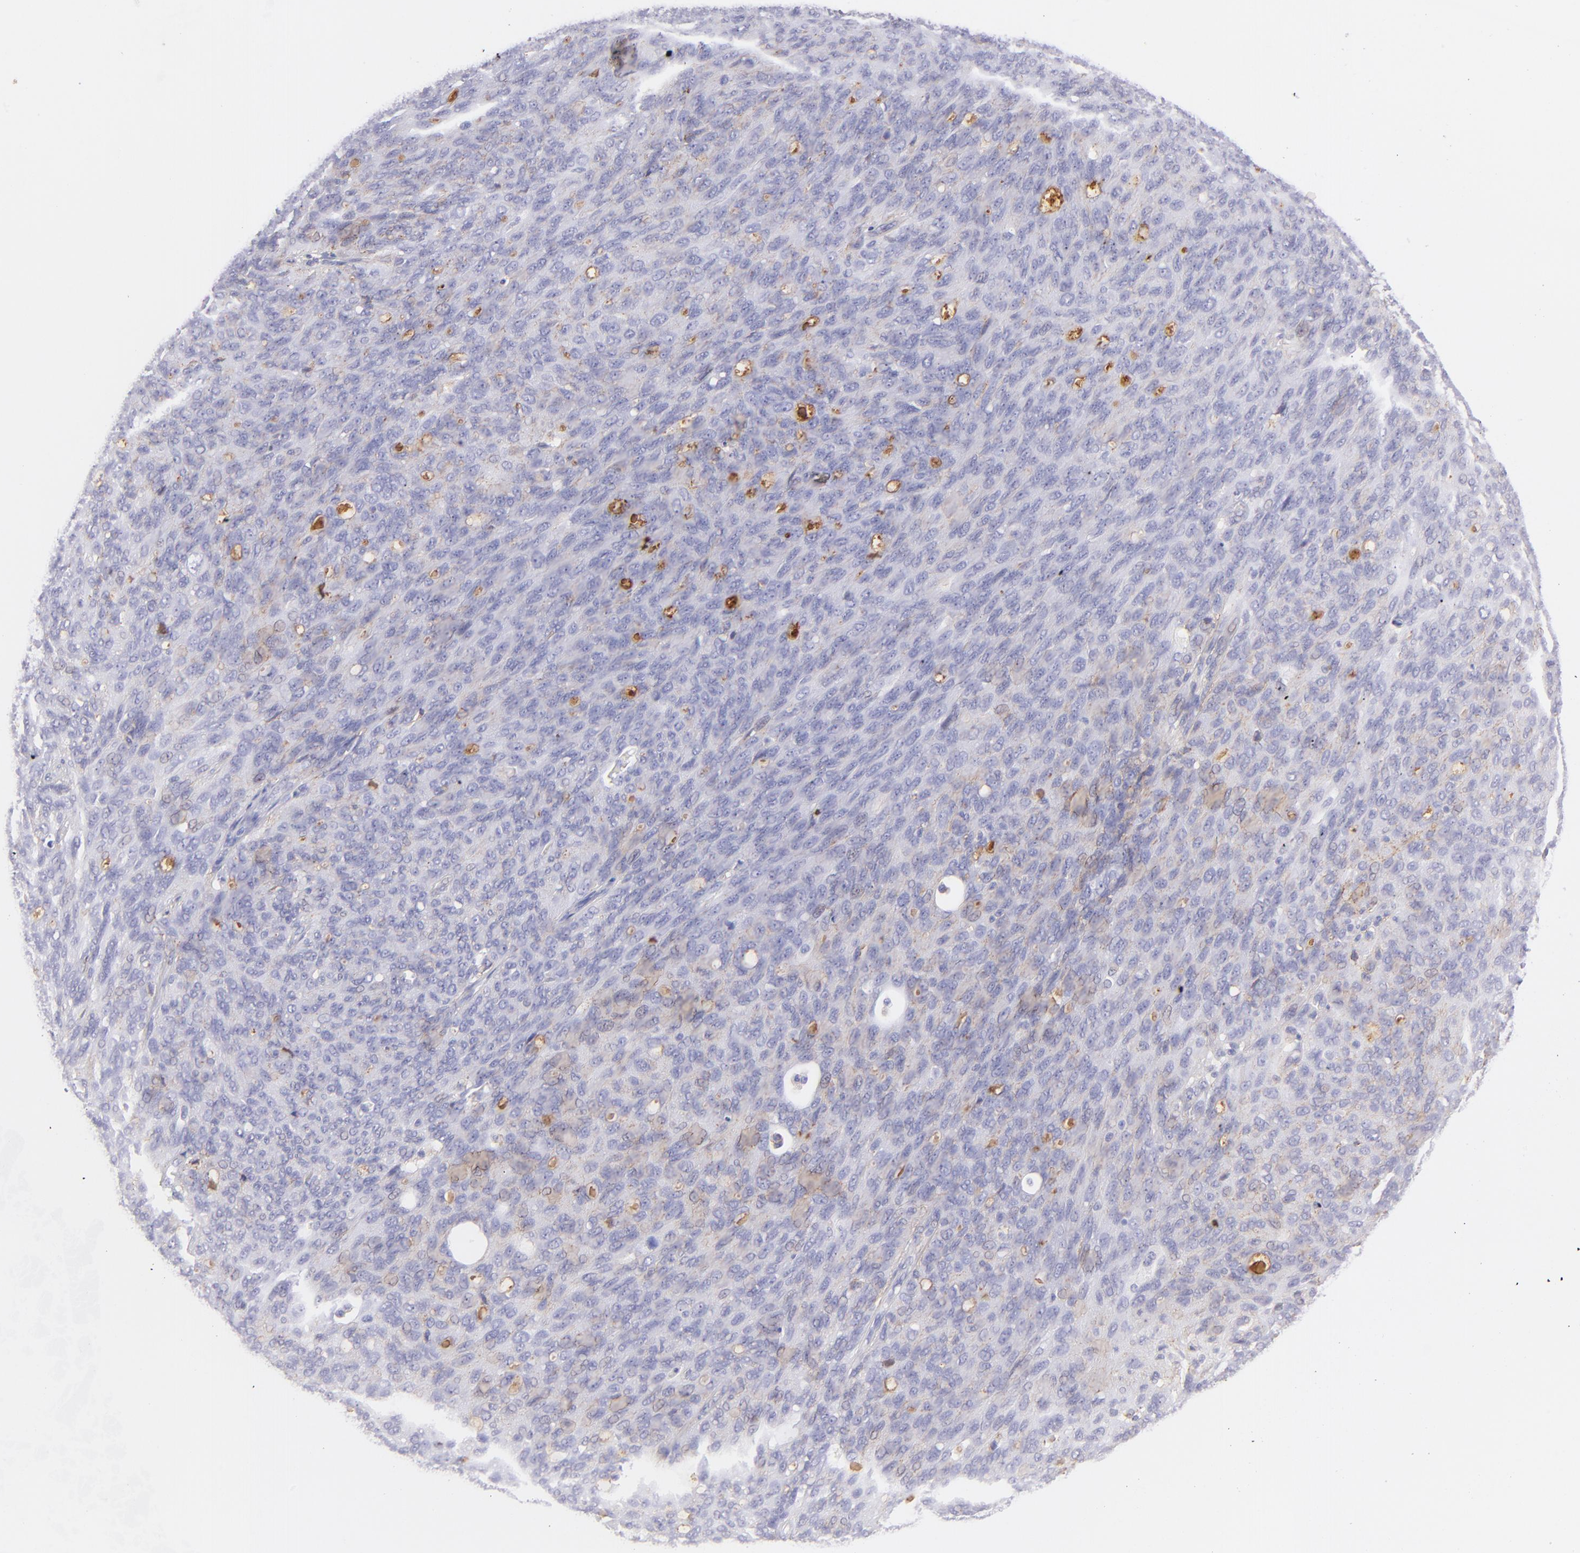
{"staining": {"intensity": "weak", "quantity": "<25%", "location": "cytoplasmic/membranous"}, "tissue": "ovarian cancer", "cell_type": "Tumor cells", "image_type": "cancer", "snomed": [{"axis": "morphology", "description": "Carcinoma, endometroid"}, {"axis": "topography", "description": "Ovary"}], "caption": "DAB immunohistochemical staining of ovarian cancer (endometroid carcinoma) demonstrates no significant positivity in tumor cells.", "gene": "CD81", "patient": {"sex": "female", "age": 60}}